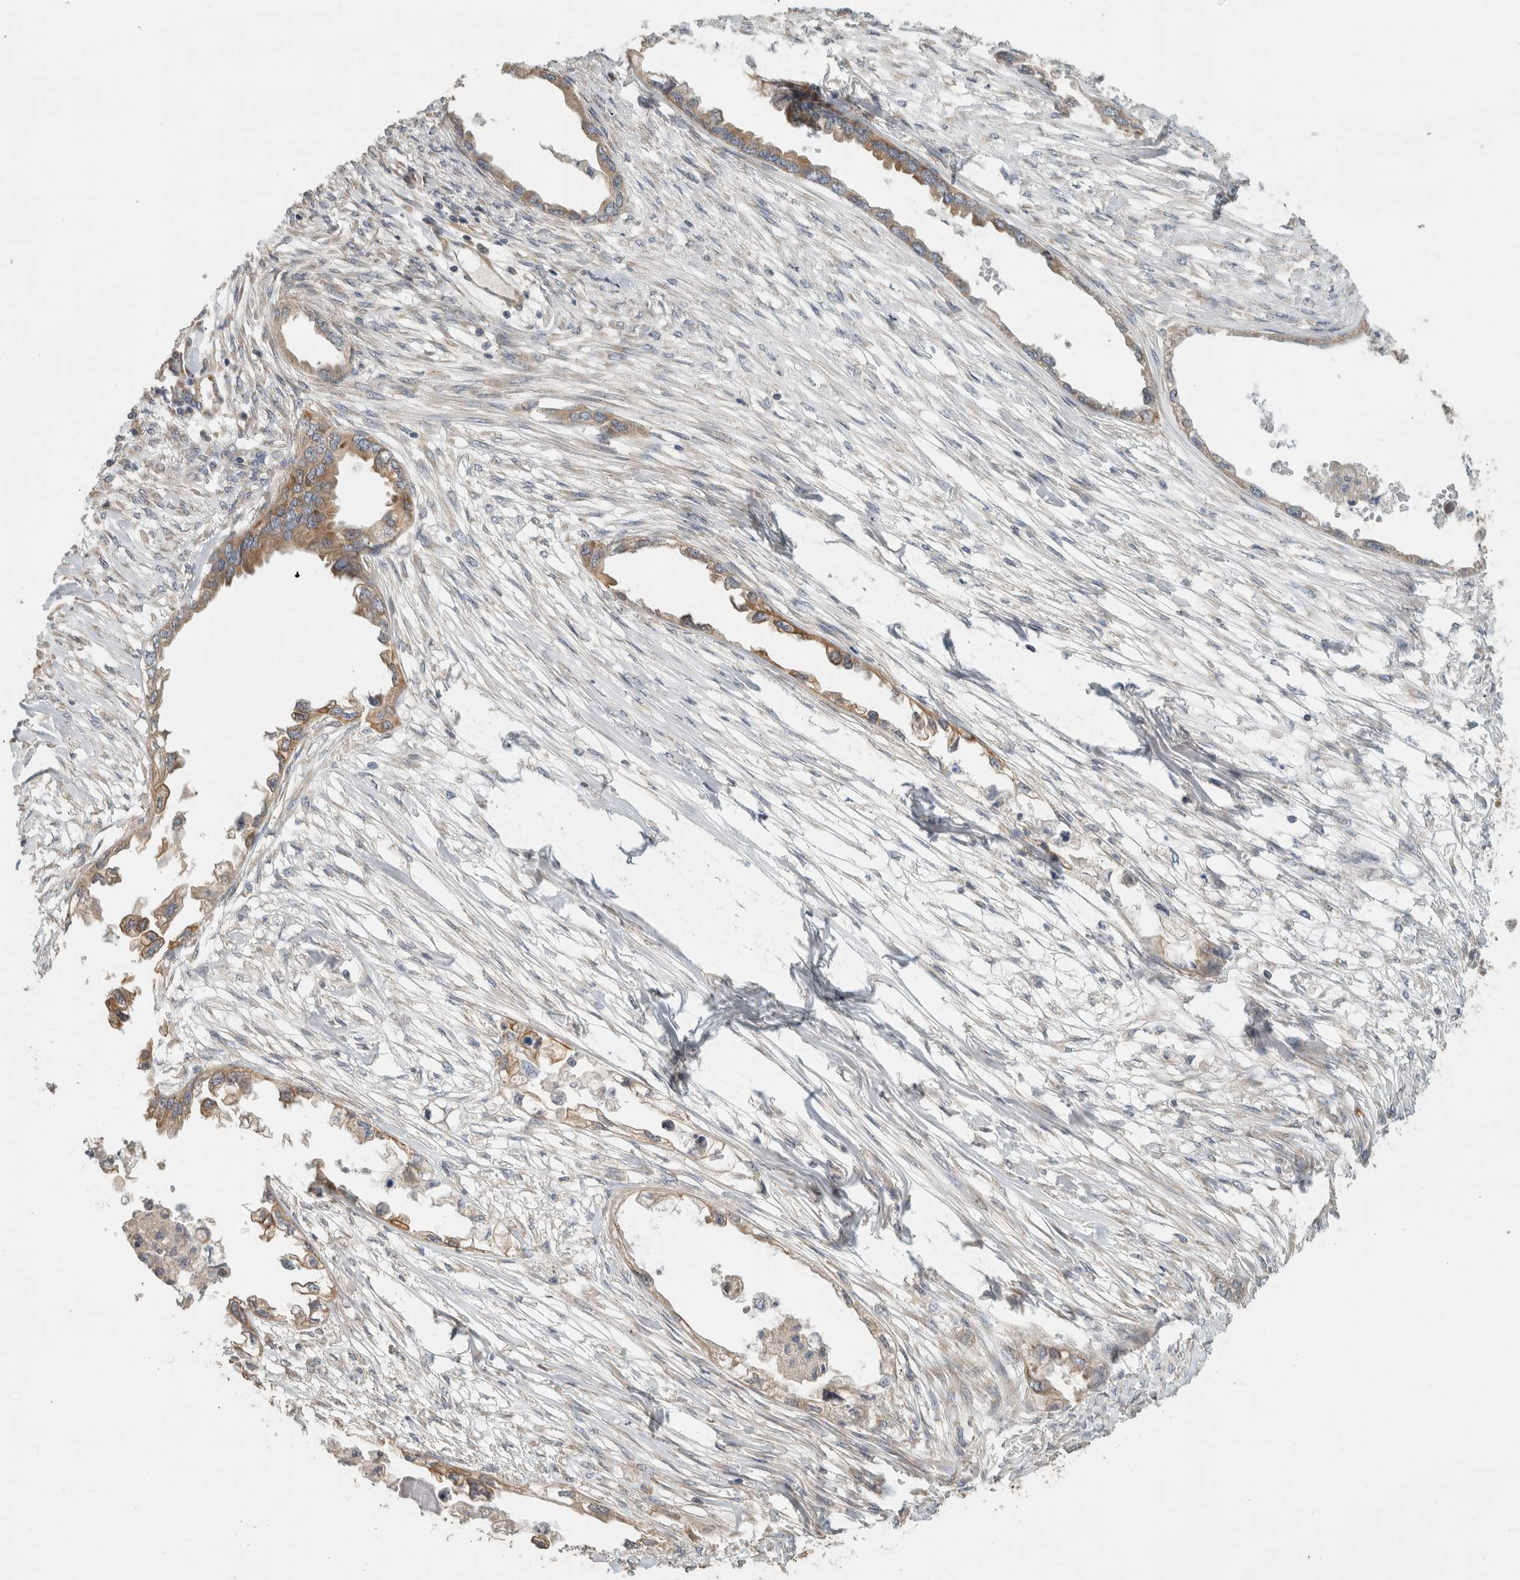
{"staining": {"intensity": "moderate", "quantity": ">75%", "location": "cytoplasmic/membranous"}, "tissue": "endometrial cancer", "cell_type": "Tumor cells", "image_type": "cancer", "snomed": [{"axis": "morphology", "description": "Adenocarcinoma, NOS"}, {"axis": "morphology", "description": "Adenocarcinoma, metastatic, NOS"}, {"axis": "topography", "description": "Adipose tissue"}, {"axis": "topography", "description": "Endometrium"}], "caption": "Moderate cytoplasmic/membranous protein staining is appreciated in approximately >75% of tumor cells in adenocarcinoma (endometrial). Nuclei are stained in blue.", "gene": "PUM1", "patient": {"sex": "female", "age": 67}}